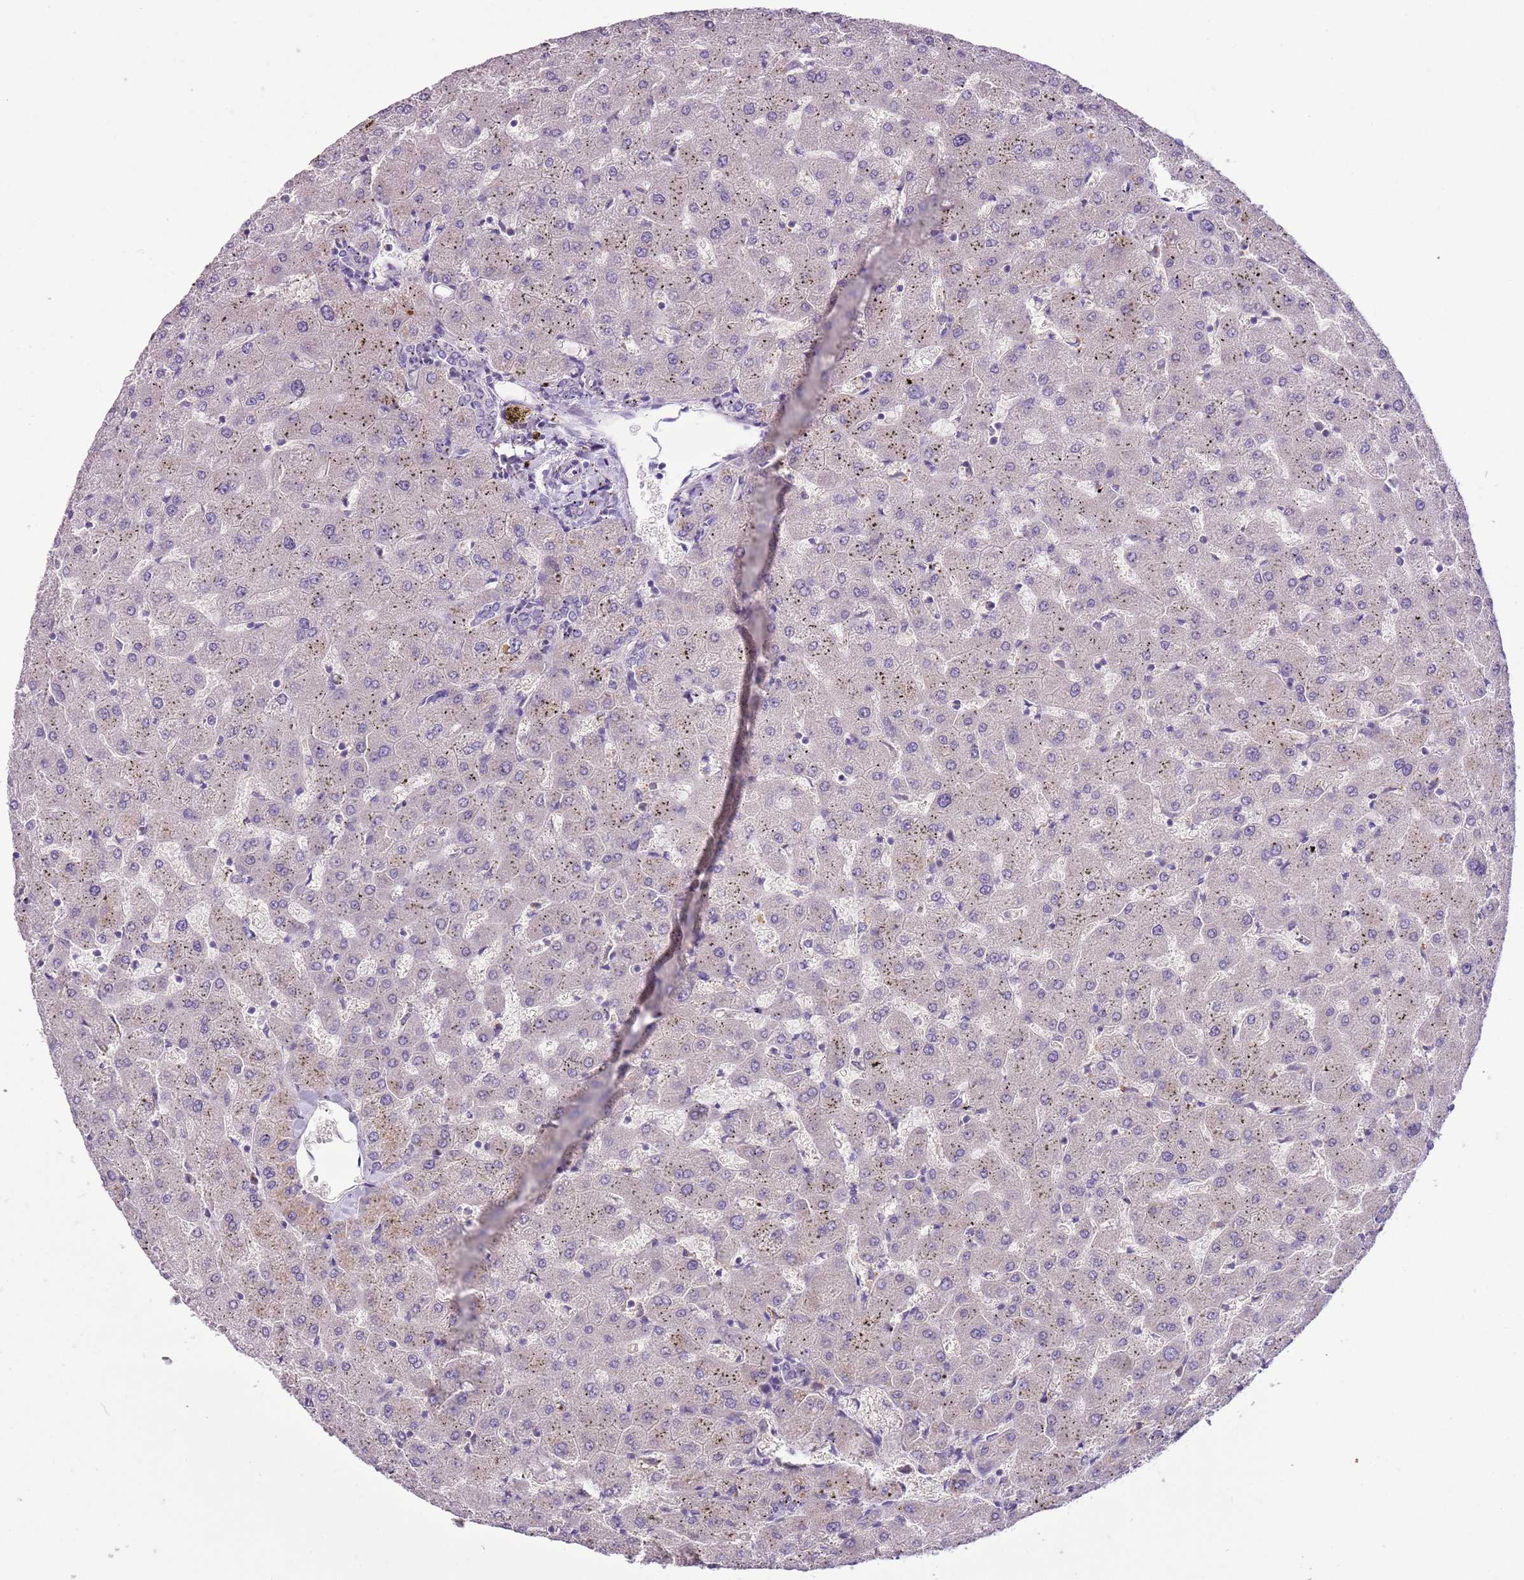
{"staining": {"intensity": "negative", "quantity": "none", "location": "none"}, "tissue": "liver", "cell_type": "Cholangiocytes", "image_type": "normal", "snomed": [{"axis": "morphology", "description": "Normal tissue, NOS"}, {"axis": "topography", "description": "Liver"}], "caption": "High magnification brightfield microscopy of benign liver stained with DAB (3,3'-diaminobenzidine) (brown) and counterstained with hematoxylin (blue): cholangiocytes show no significant positivity. Nuclei are stained in blue.", "gene": "SCAMP5", "patient": {"sex": "female", "age": 63}}